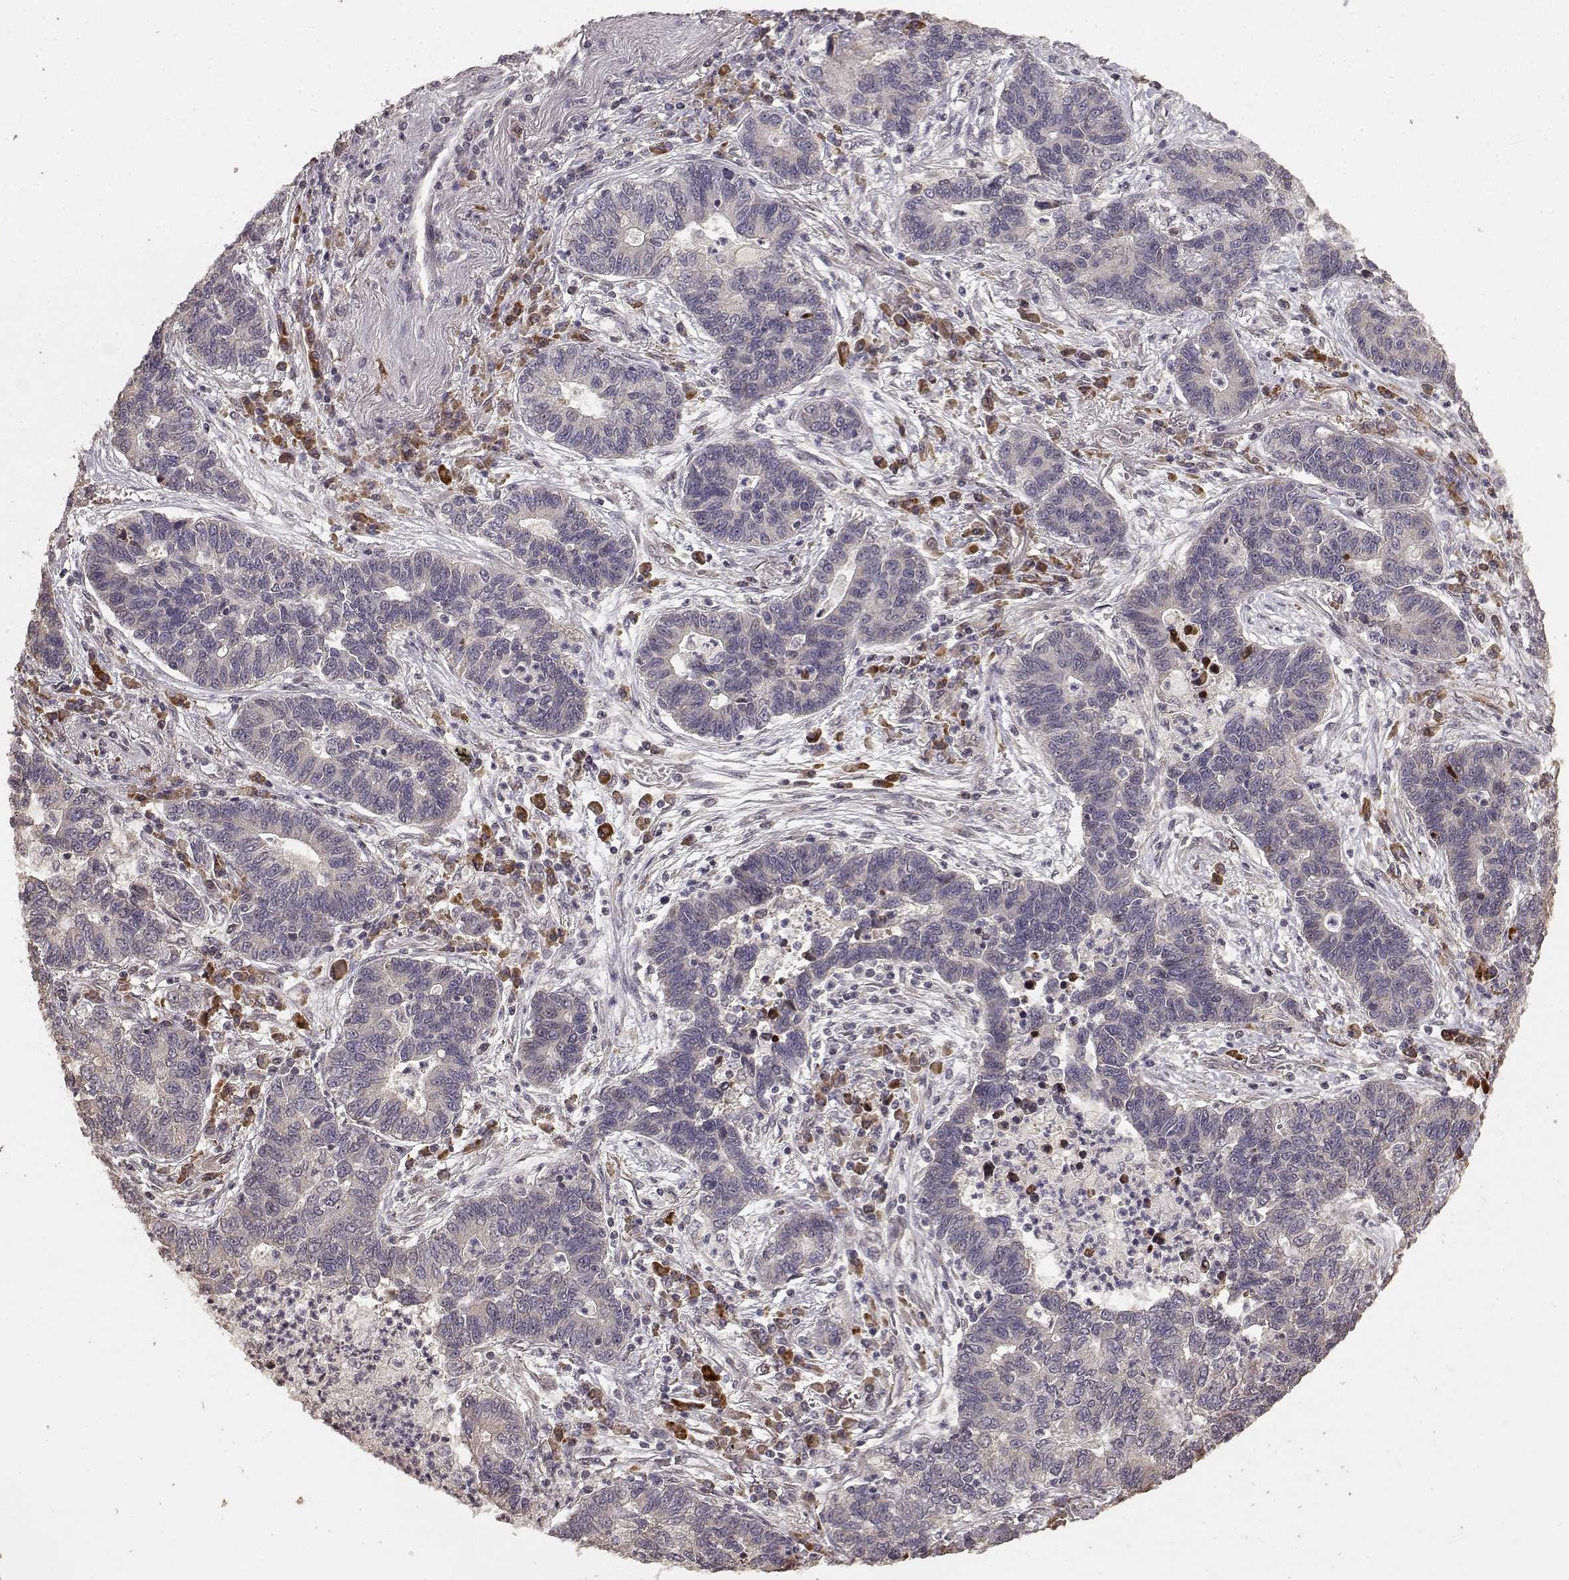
{"staining": {"intensity": "negative", "quantity": "none", "location": "none"}, "tissue": "lung cancer", "cell_type": "Tumor cells", "image_type": "cancer", "snomed": [{"axis": "morphology", "description": "Adenocarcinoma, NOS"}, {"axis": "topography", "description": "Lung"}], "caption": "Tumor cells show no significant staining in lung cancer.", "gene": "USP15", "patient": {"sex": "female", "age": 57}}